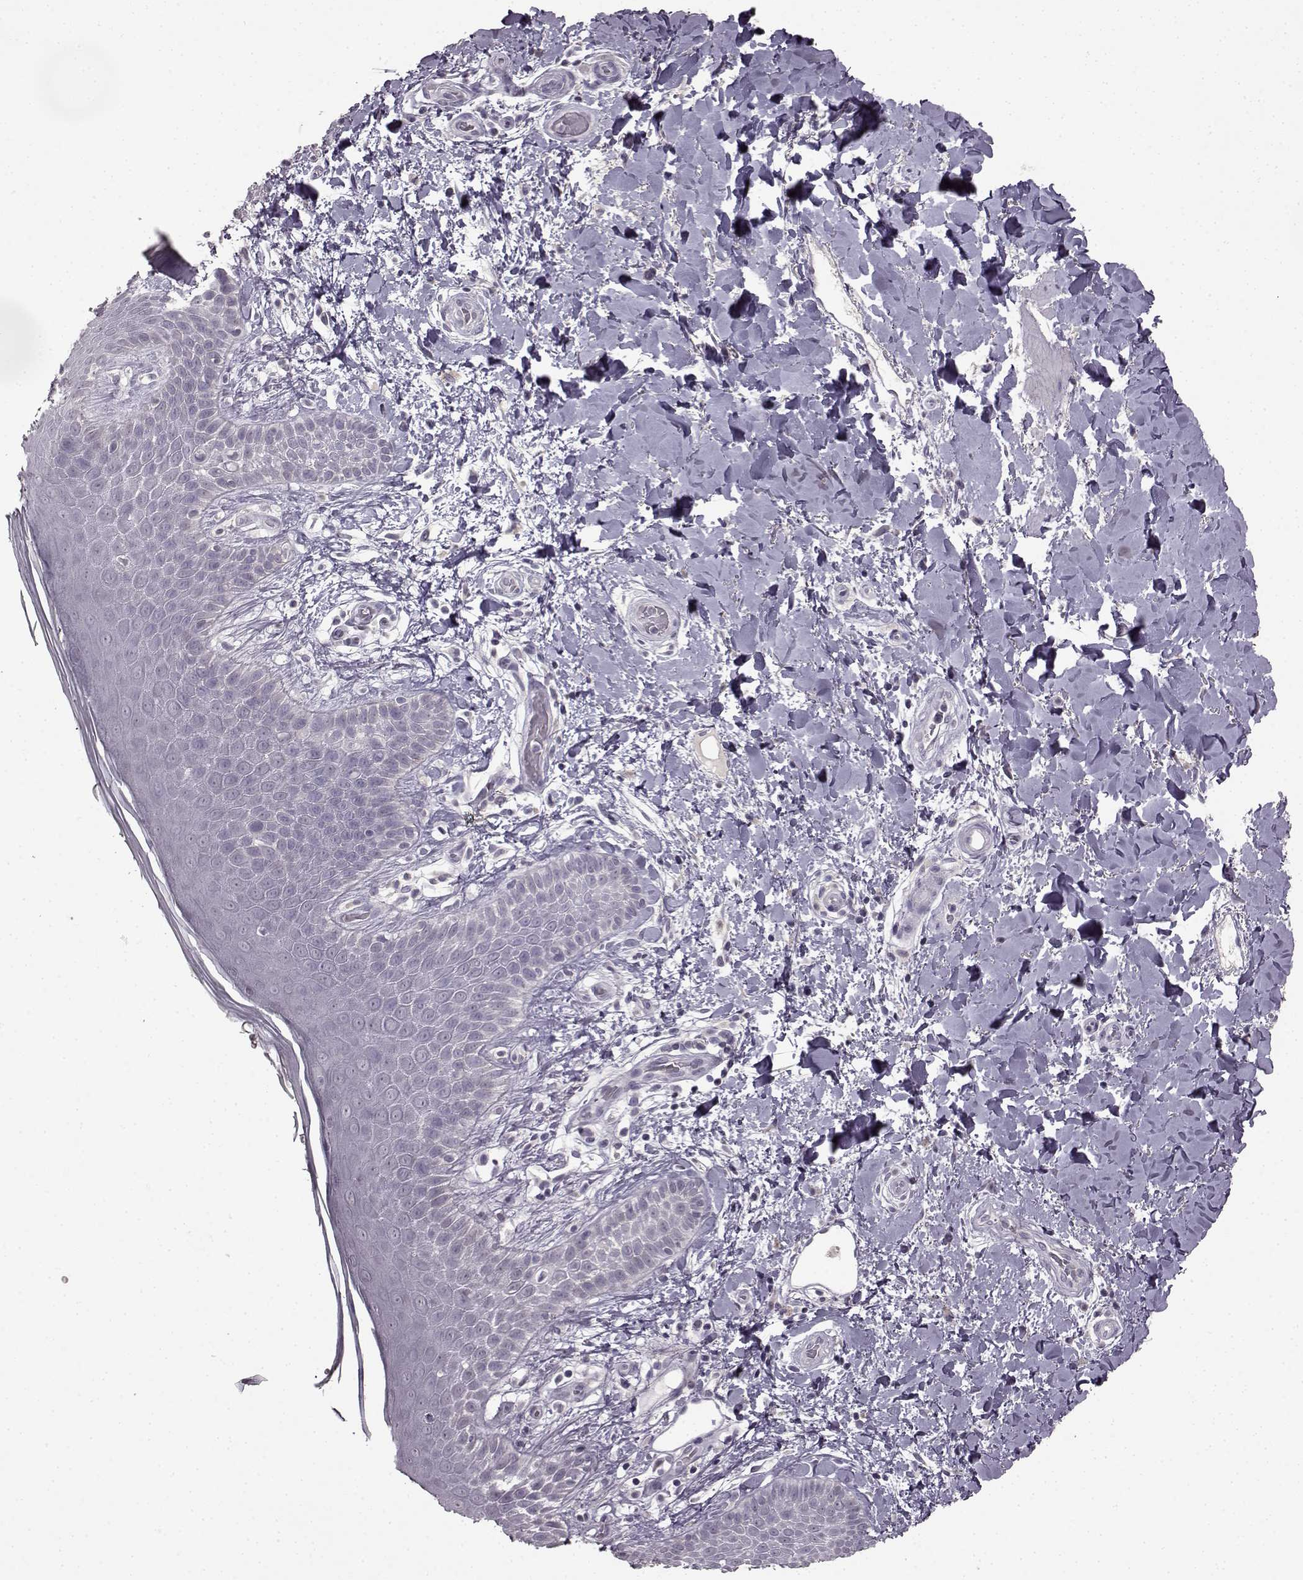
{"staining": {"intensity": "negative", "quantity": "none", "location": "none"}, "tissue": "skin", "cell_type": "Epidermal cells", "image_type": "normal", "snomed": [{"axis": "morphology", "description": "Normal tissue, NOS"}, {"axis": "topography", "description": "Anal"}], "caption": "Immunohistochemical staining of normal skin exhibits no significant expression in epidermal cells. Nuclei are stained in blue.", "gene": "LHB", "patient": {"sex": "male", "age": 36}}